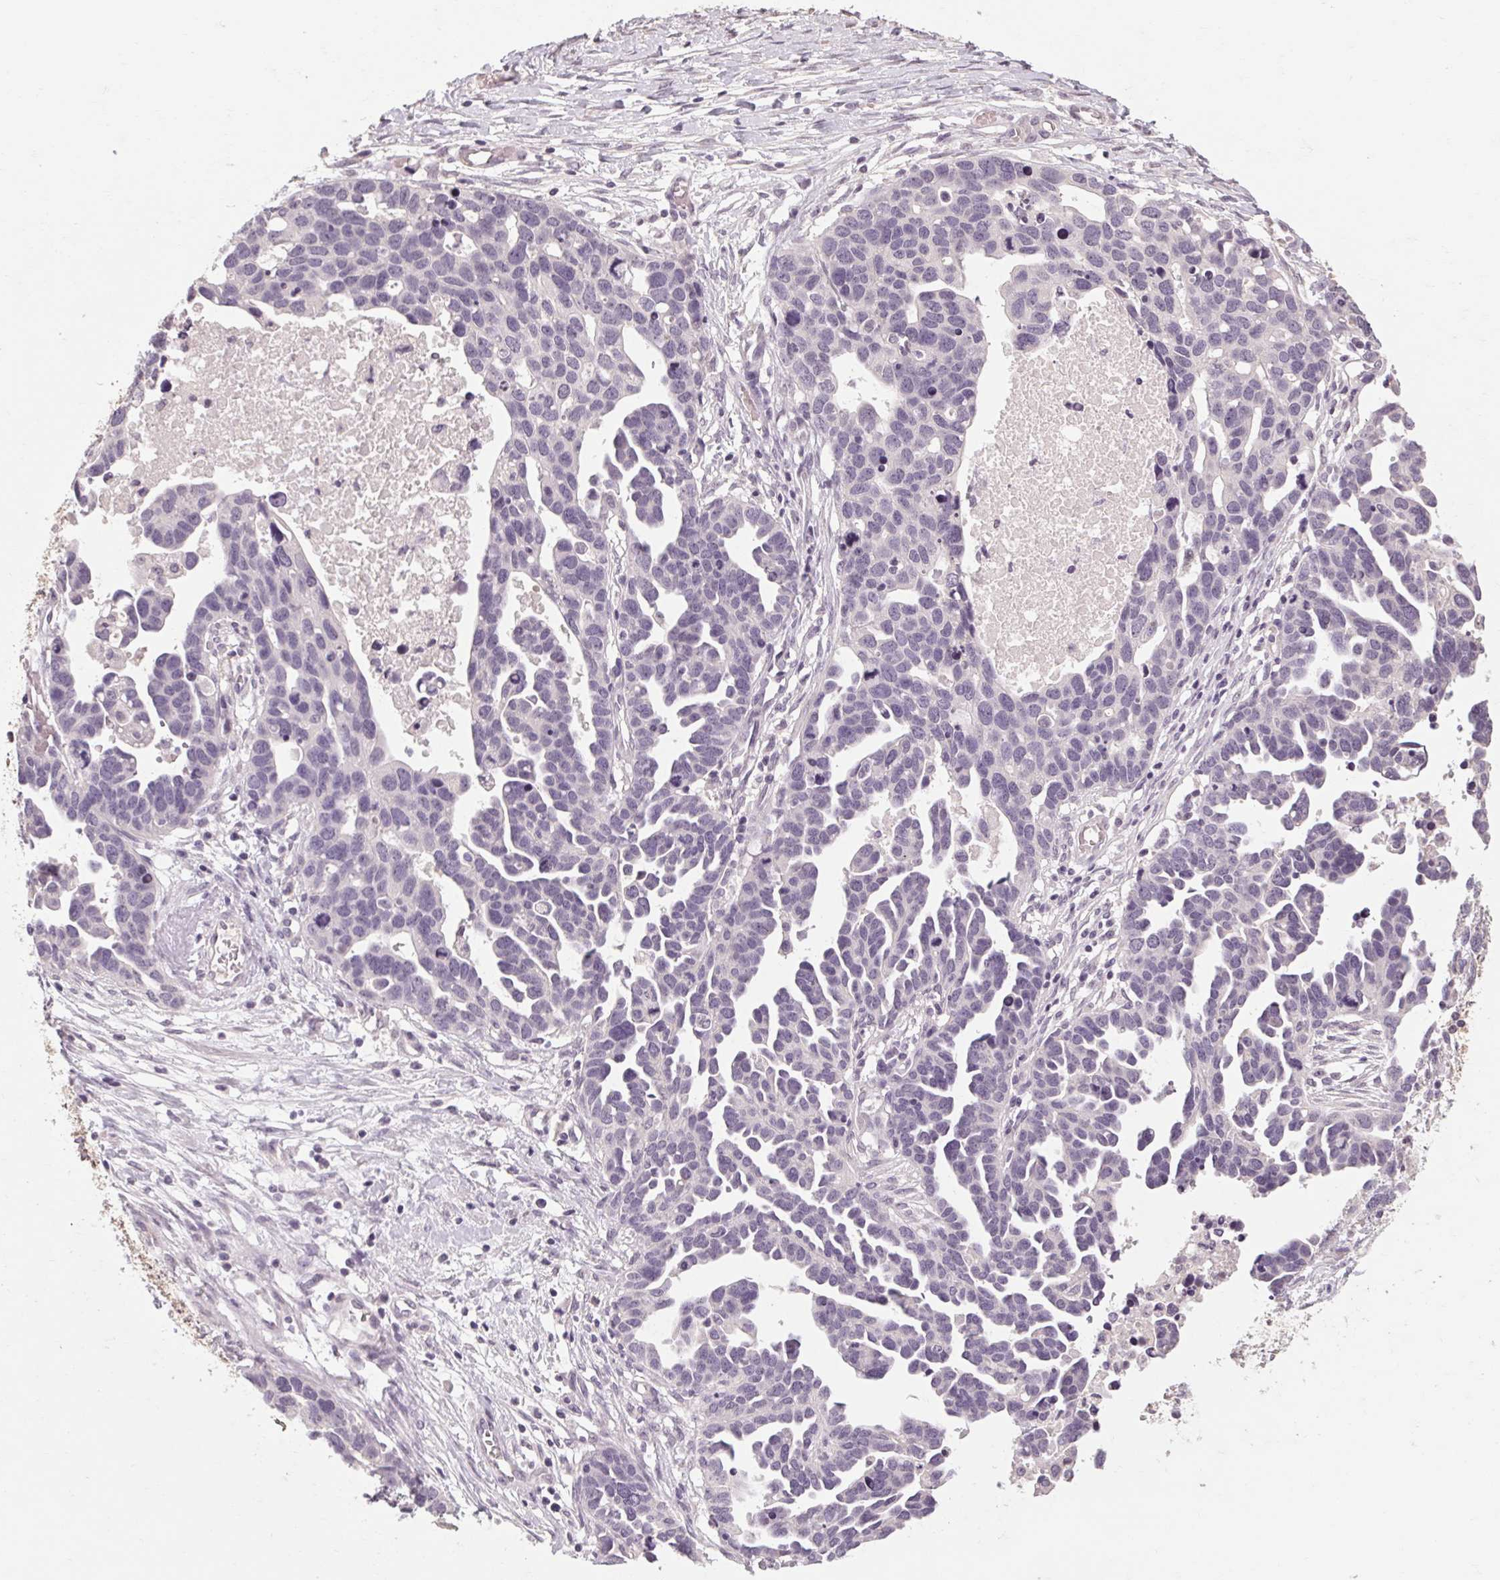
{"staining": {"intensity": "negative", "quantity": "none", "location": "none"}, "tissue": "ovarian cancer", "cell_type": "Tumor cells", "image_type": "cancer", "snomed": [{"axis": "morphology", "description": "Cystadenocarcinoma, serous, NOS"}, {"axis": "topography", "description": "Ovary"}], "caption": "IHC of ovarian cancer (serous cystadenocarcinoma) reveals no positivity in tumor cells.", "gene": "POMC", "patient": {"sex": "female", "age": 54}}